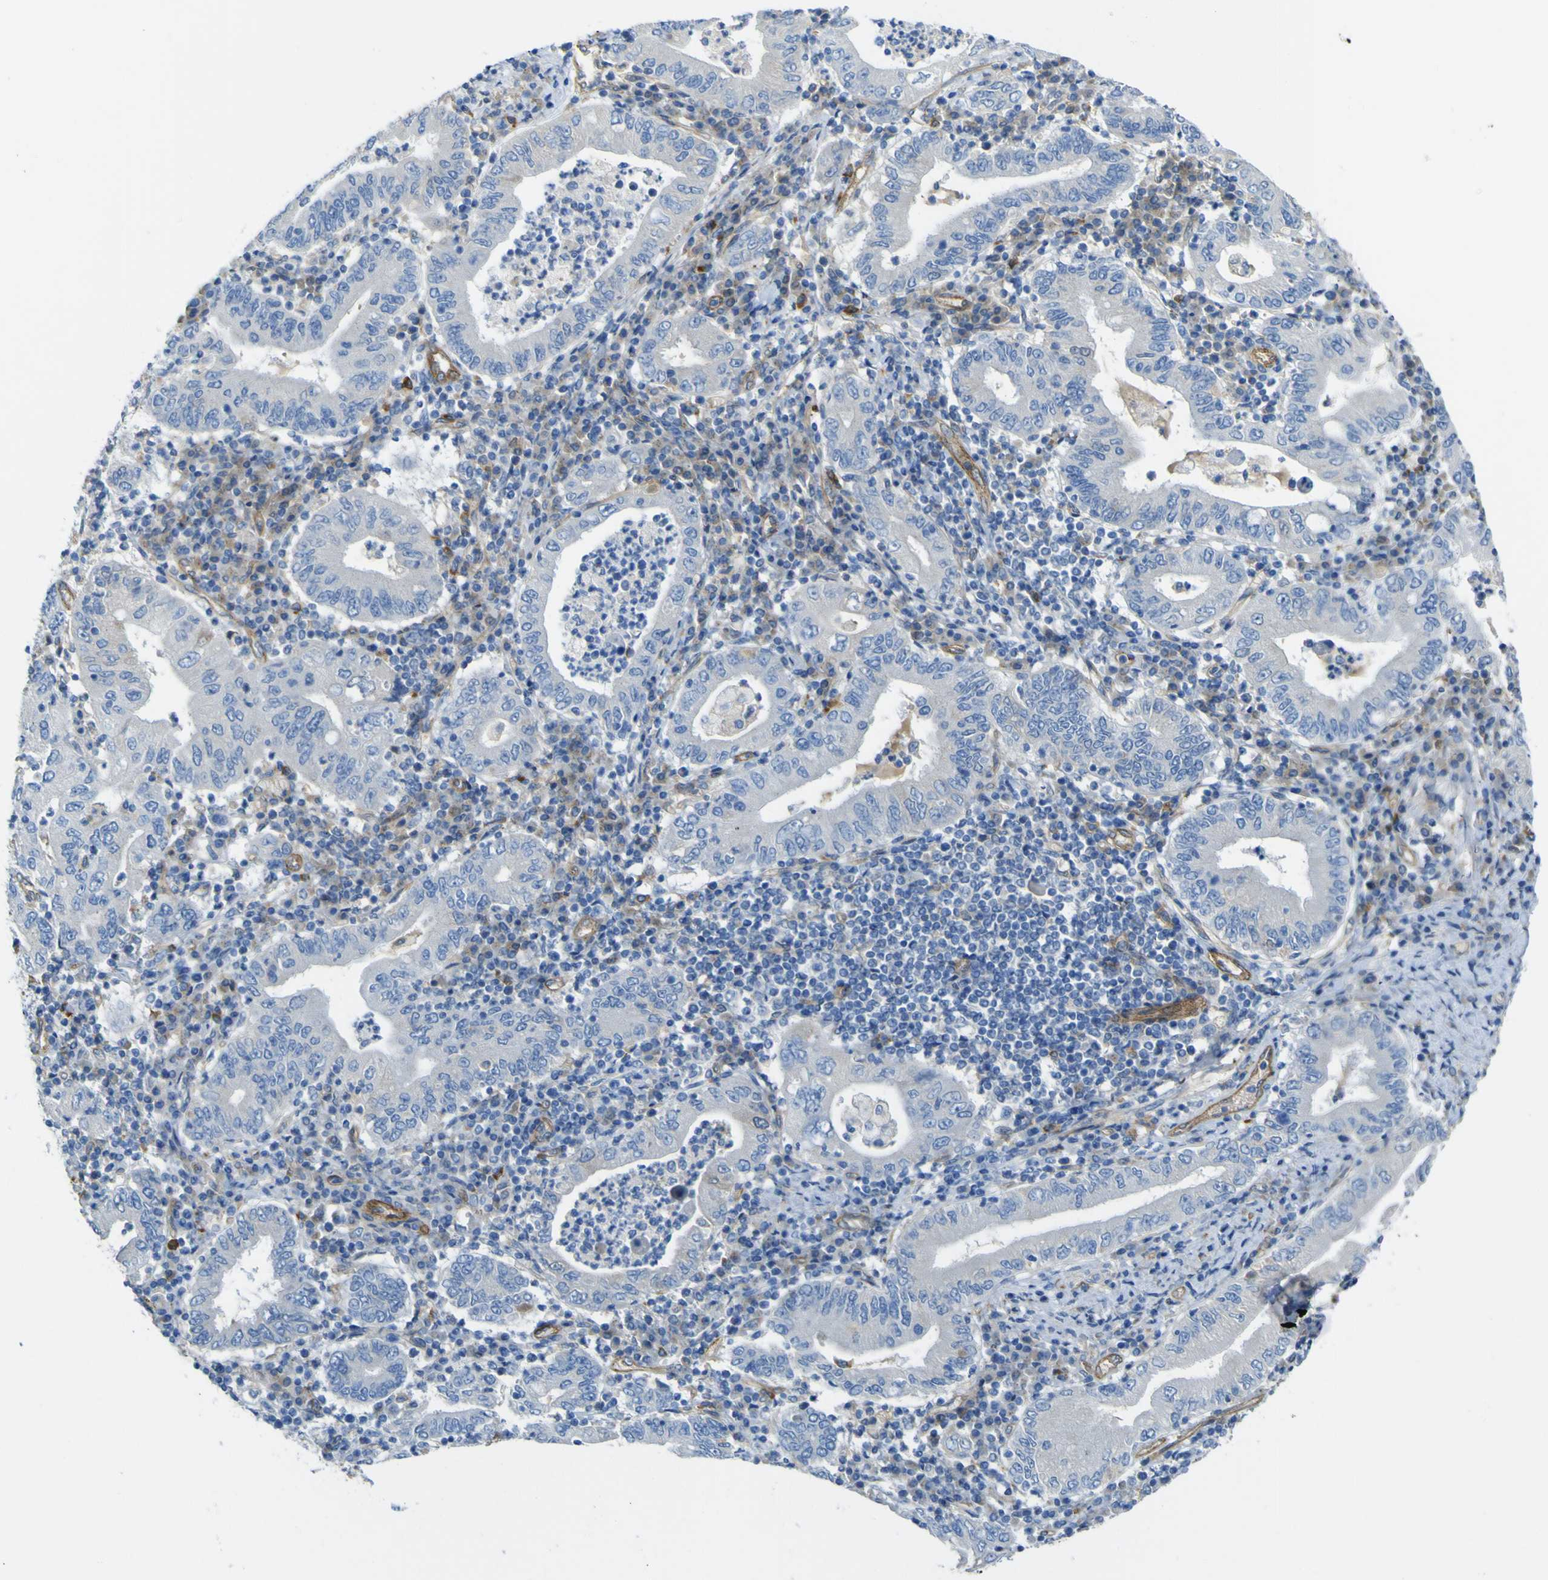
{"staining": {"intensity": "negative", "quantity": "none", "location": "none"}, "tissue": "stomach cancer", "cell_type": "Tumor cells", "image_type": "cancer", "snomed": [{"axis": "morphology", "description": "Normal tissue, NOS"}, {"axis": "morphology", "description": "Adenocarcinoma, NOS"}, {"axis": "topography", "description": "Esophagus"}, {"axis": "topography", "description": "Stomach, upper"}, {"axis": "topography", "description": "Peripheral nerve tissue"}], "caption": "This is an immunohistochemistry (IHC) histopathology image of stomach adenocarcinoma. There is no positivity in tumor cells.", "gene": "CD93", "patient": {"sex": "male", "age": 62}}